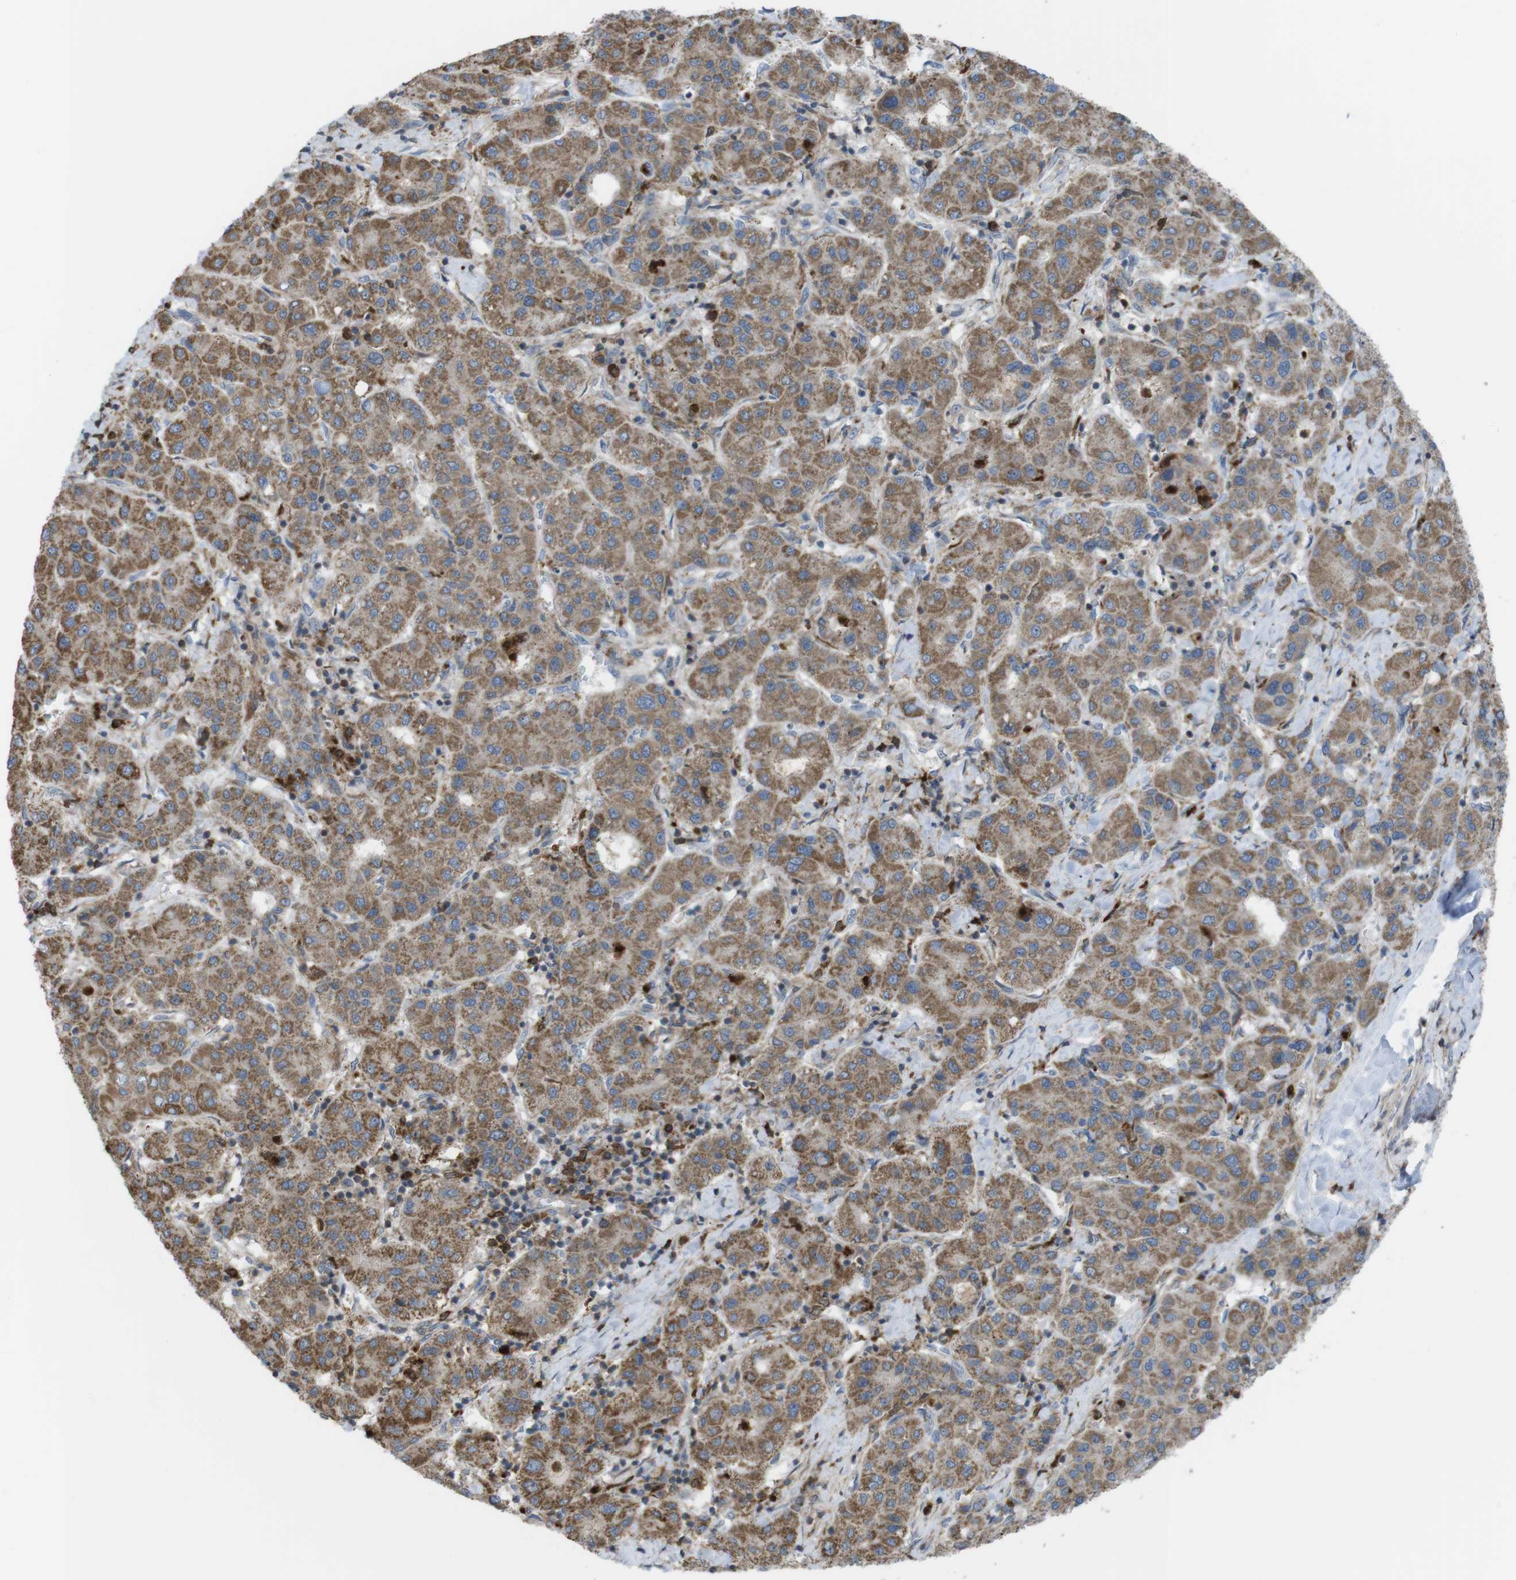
{"staining": {"intensity": "moderate", "quantity": ">75%", "location": "cytoplasmic/membranous"}, "tissue": "liver cancer", "cell_type": "Tumor cells", "image_type": "cancer", "snomed": [{"axis": "morphology", "description": "Carcinoma, Hepatocellular, NOS"}, {"axis": "topography", "description": "Liver"}], "caption": "Tumor cells reveal medium levels of moderate cytoplasmic/membranous positivity in approximately >75% of cells in human liver hepatocellular carcinoma.", "gene": "PRKCD", "patient": {"sex": "male", "age": 65}}